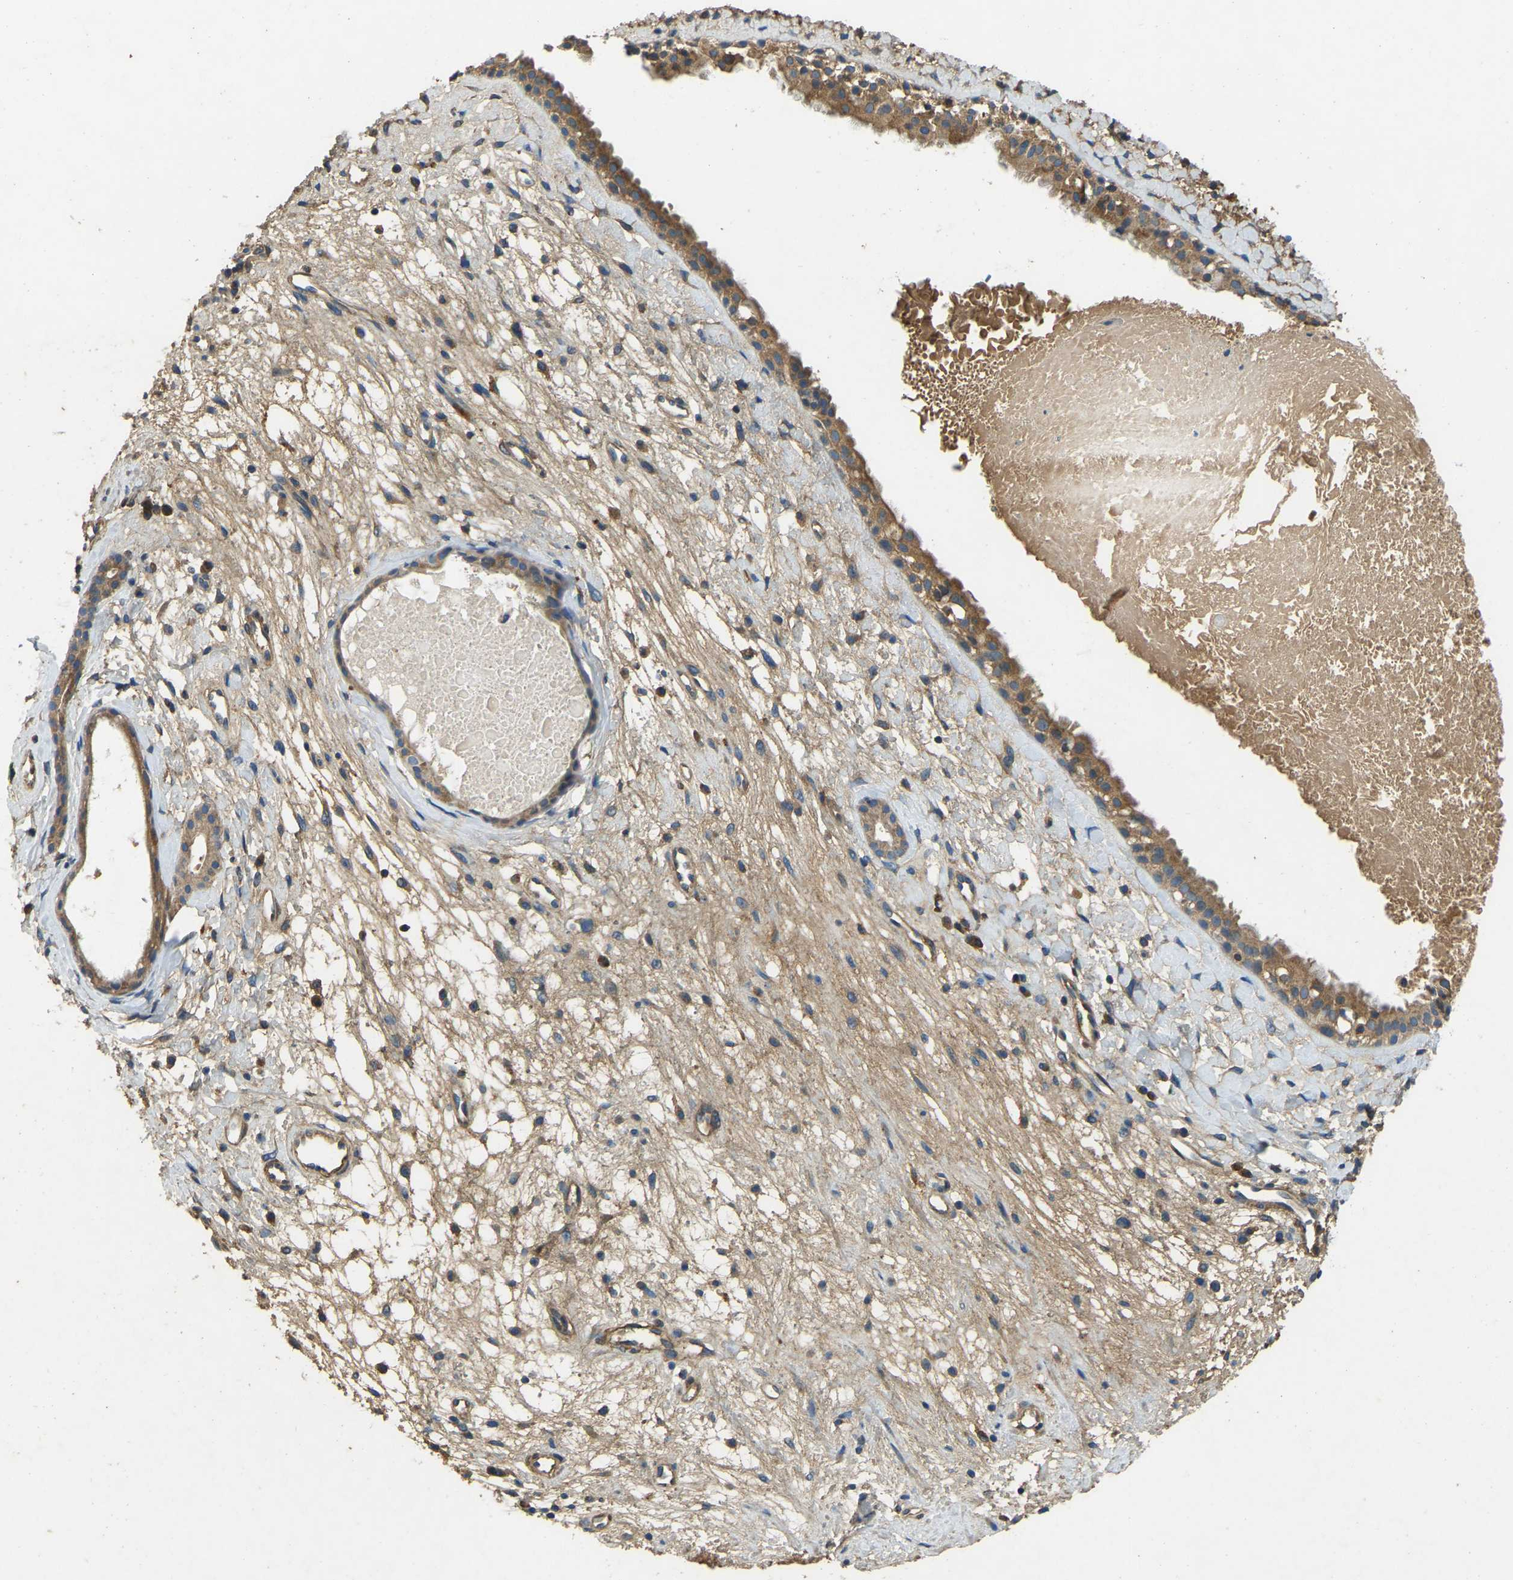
{"staining": {"intensity": "moderate", "quantity": ">75%", "location": "cytoplasmic/membranous"}, "tissue": "nasopharynx", "cell_type": "Respiratory epithelial cells", "image_type": "normal", "snomed": [{"axis": "morphology", "description": "Normal tissue, NOS"}, {"axis": "topography", "description": "Nasopharynx"}], "caption": "This photomicrograph demonstrates immunohistochemistry staining of unremarkable human nasopharynx, with medium moderate cytoplasmic/membranous staining in about >75% of respiratory epithelial cells.", "gene": "ATP8B1", "patient": {"sex": "male", "age": 22}}